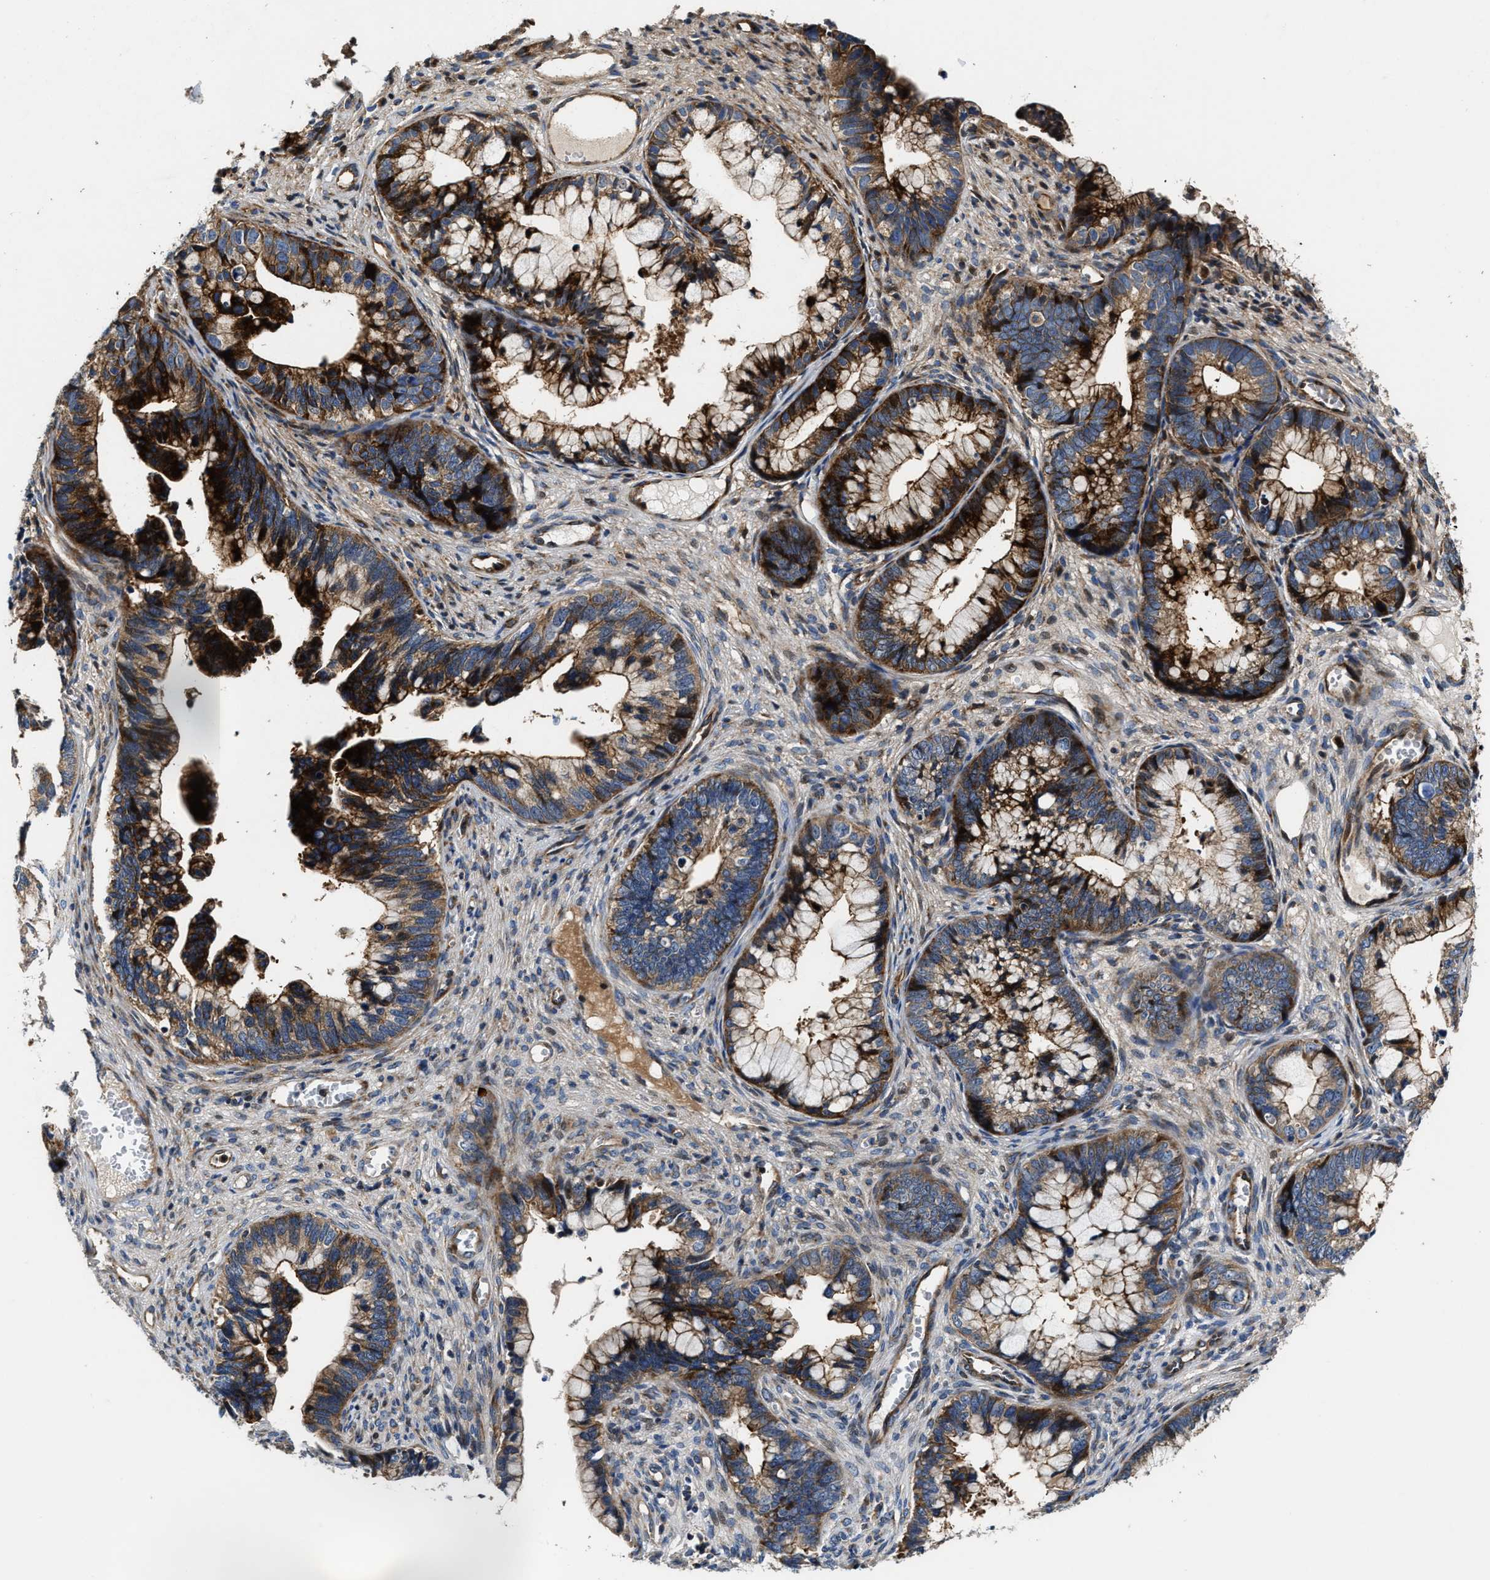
{"staining": {"intensity": "strong", "quantity": ">75%", "location": "cytoplasmic/membranous"}, "tissue": "cervical cancer", "cell_type": "Tumor cells", "image_type": "cancer", "snomed": [{"axis": "morphology", "description": "Adenocarcinoma, NOS"}, {"axis": "topography", "description": "Cervix"}], "caption": "This histopathology image reveals IHC staining of cervical cancer, with high strong cytoplasmic/membranous positivity in about >75% of tumor cells.", "gene": "PTAR1", "patient": {"sex": "female", "age": 44}}